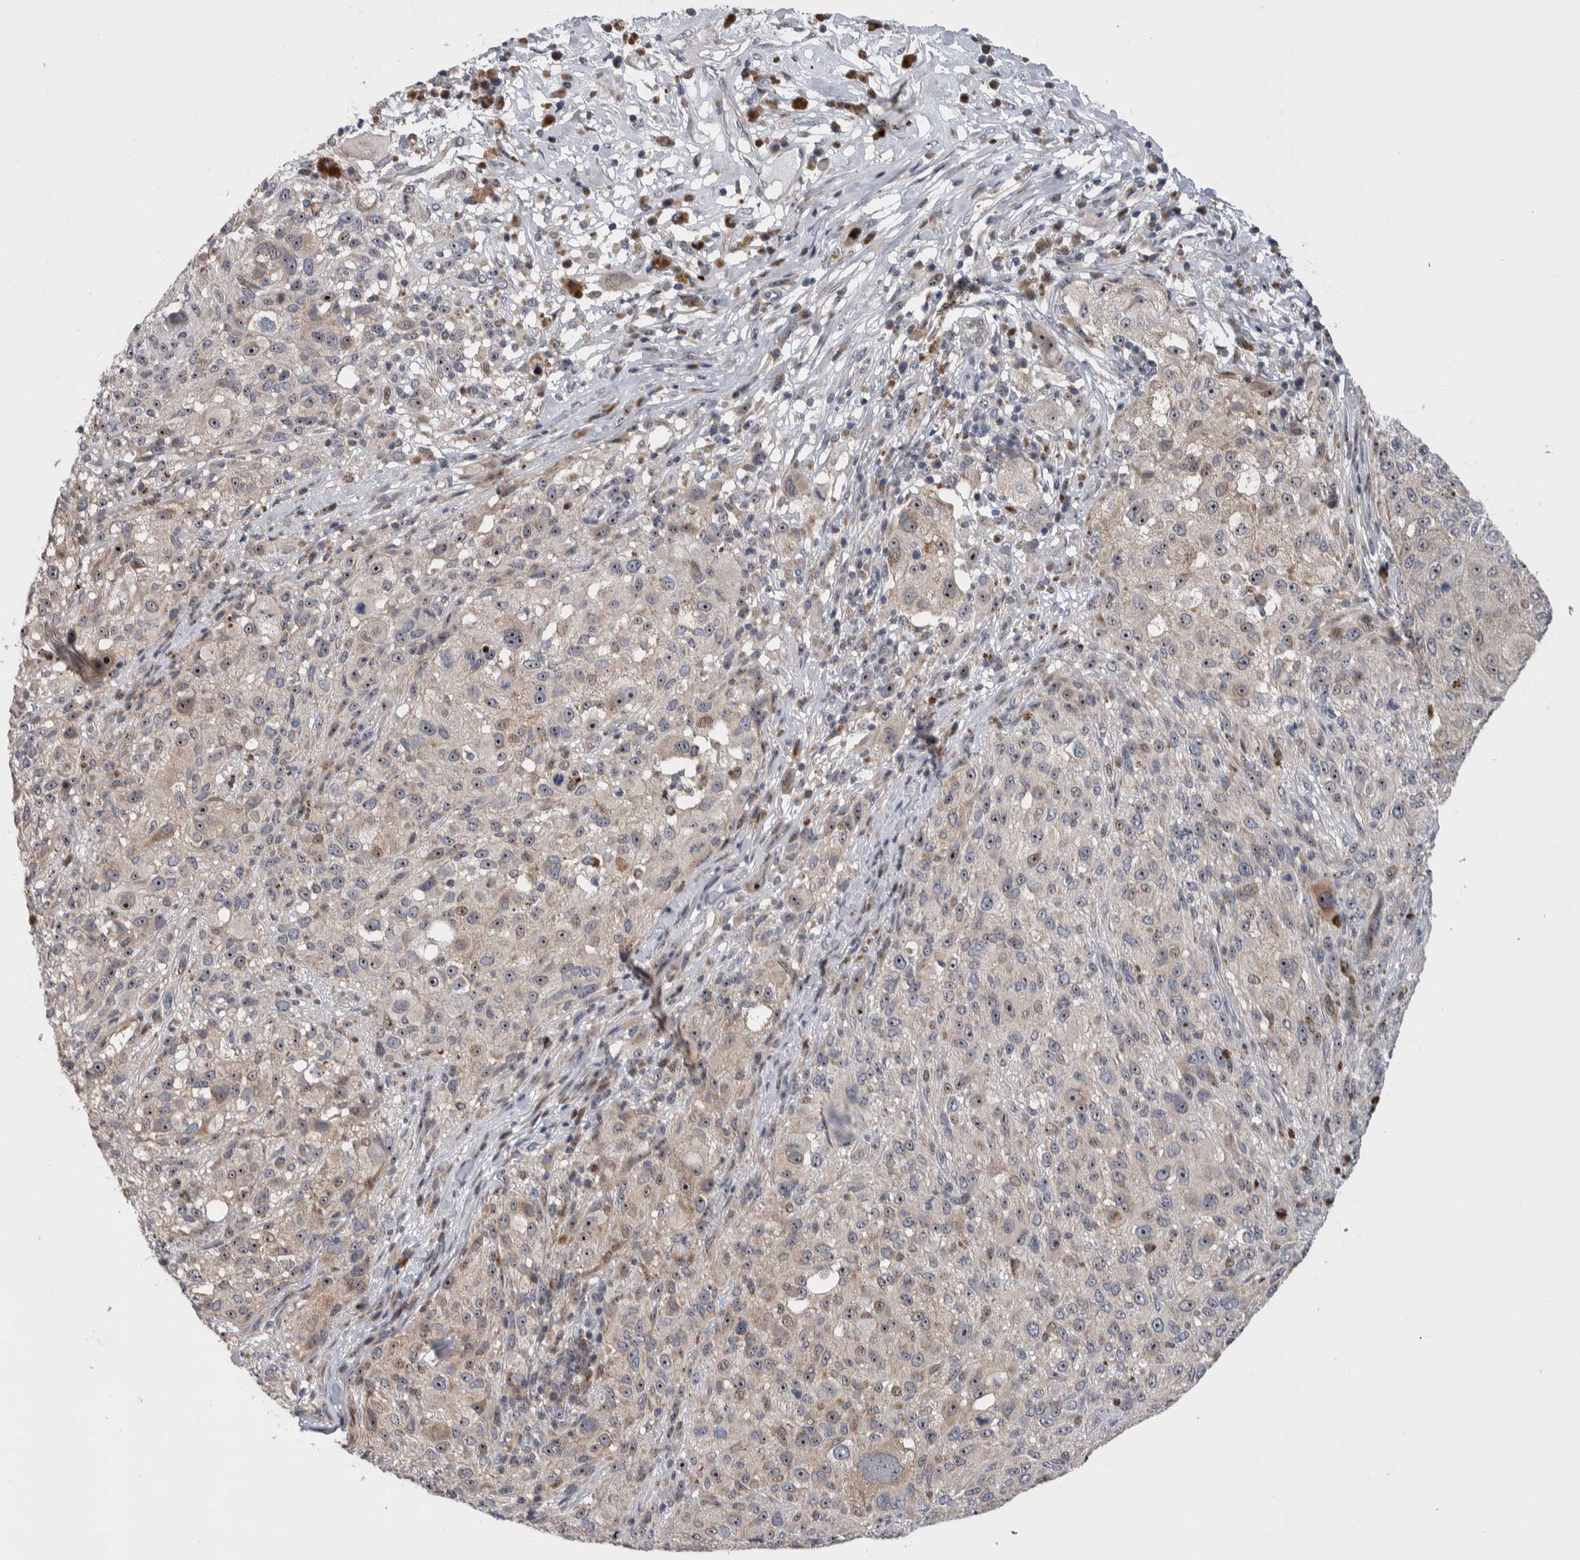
{"staining": {"intensity": "strong", "quantity": ">75%", "location": "nuclear"}, "tissue": "melanoma", "cell_type": "Tumor cells", "image_type": "cancer", "snomed": [{"axis": "morphology", "description": "Malignant melanoma, NOS"}, {"axis": "topography", "description": "Skin"}], "caption": "Immunohistochemistry (IHC) staining of malignant melanoma, which displays high levels of strong nuclear staining in approximately >75% of tumor cells indicating strong nuclear protein staining. The staining was performed using DAB (3,3'-diaminobenzidine) (brown) for protein detection and nuclei were counterstained in hematoxylin (blue).", "gene": "PRRG4", "patient": {"sex": "female", "age": 55}}